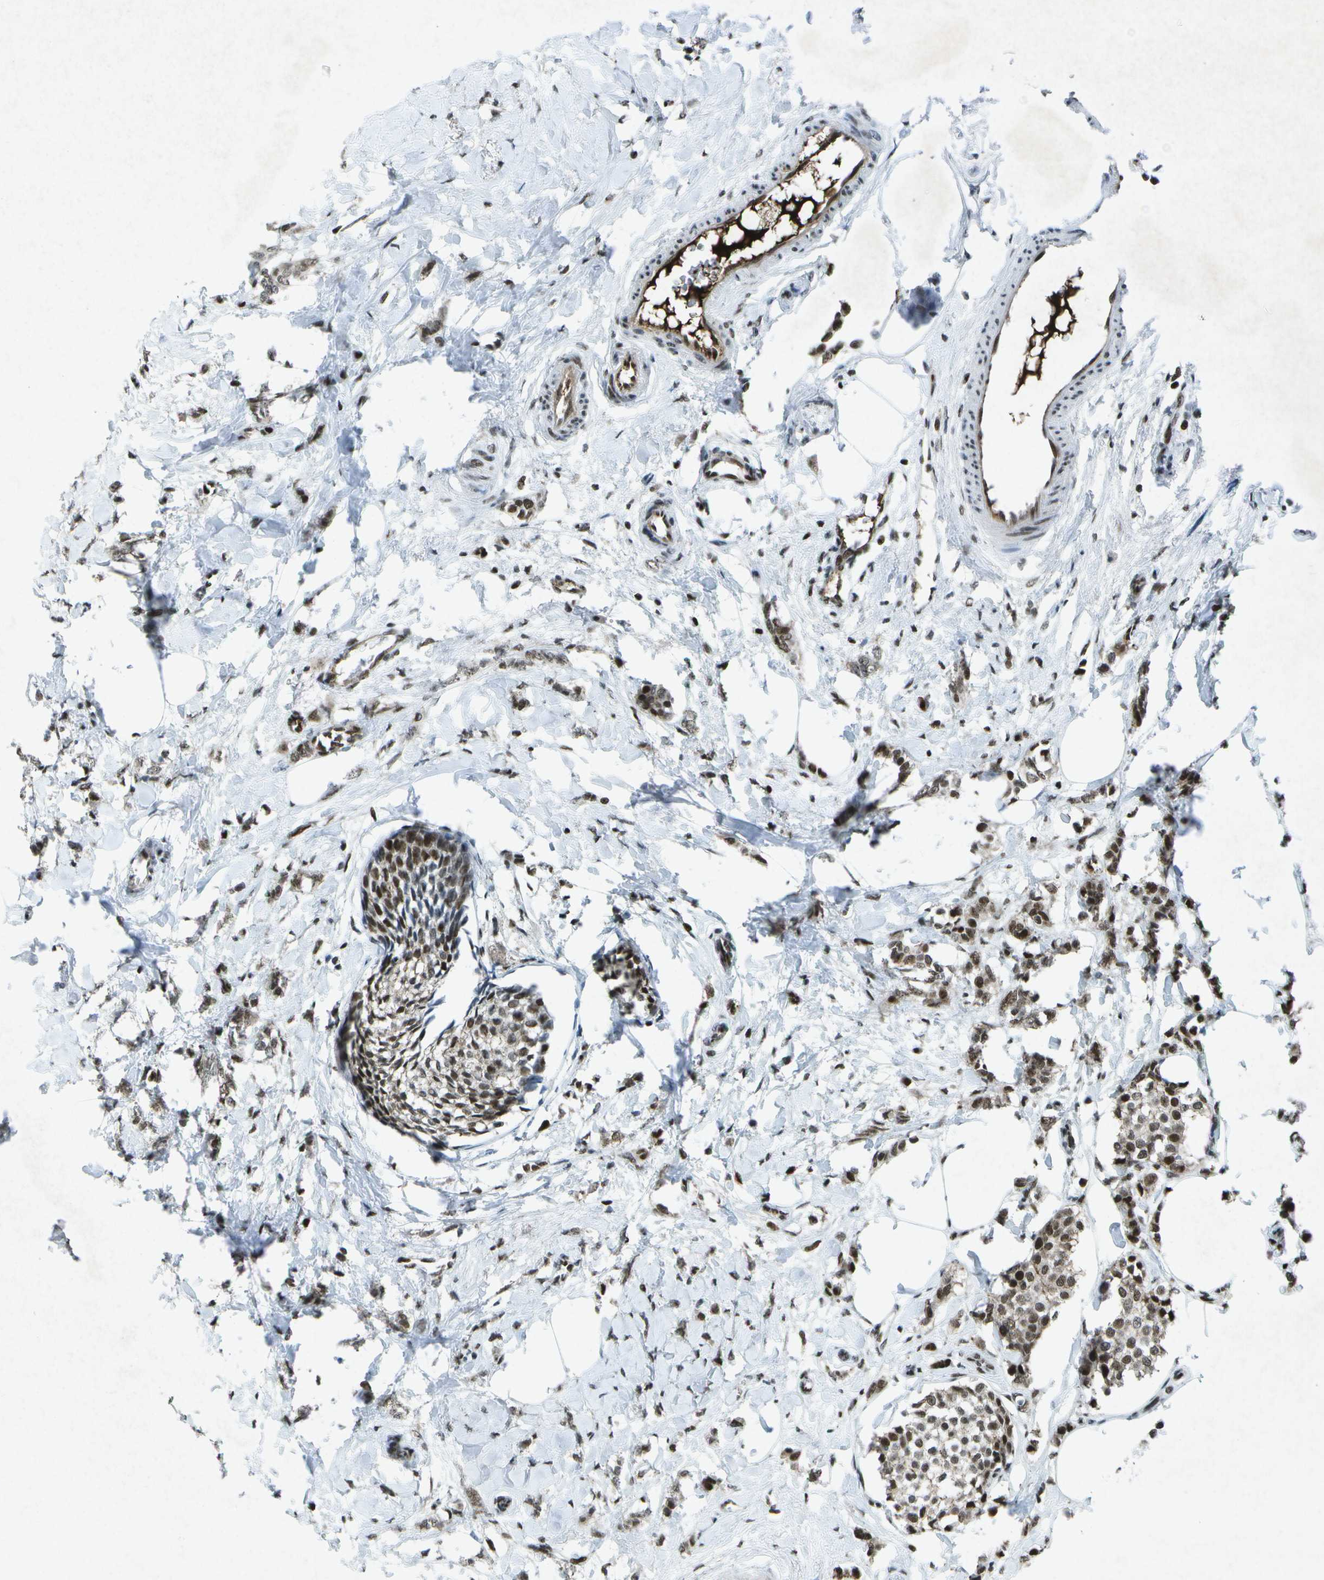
{"staining": {"intensity": "moderate", "quantity": ">75%", "location": "nuclear"}, "tissue": "breast cancer", "cell_type": "Tumor cells", "image_type": "cancer", "snomed": [{"axis": "morphology", "description": "Lobular carcinoma, in situ"}, {"axis": "morphology", "description": "Lobular carcinoma"}, {"axis": "topography", "description": "Breast"}], "caption": "Brown immunohistochemical staining in lobular carcinoma in situ (breast) shows moderate nuclear staining in about >75% of tumor cells. Nuclei are stained in blue.", "gene": "MTA2", "patient": {"sex": "female", "age": 41}}